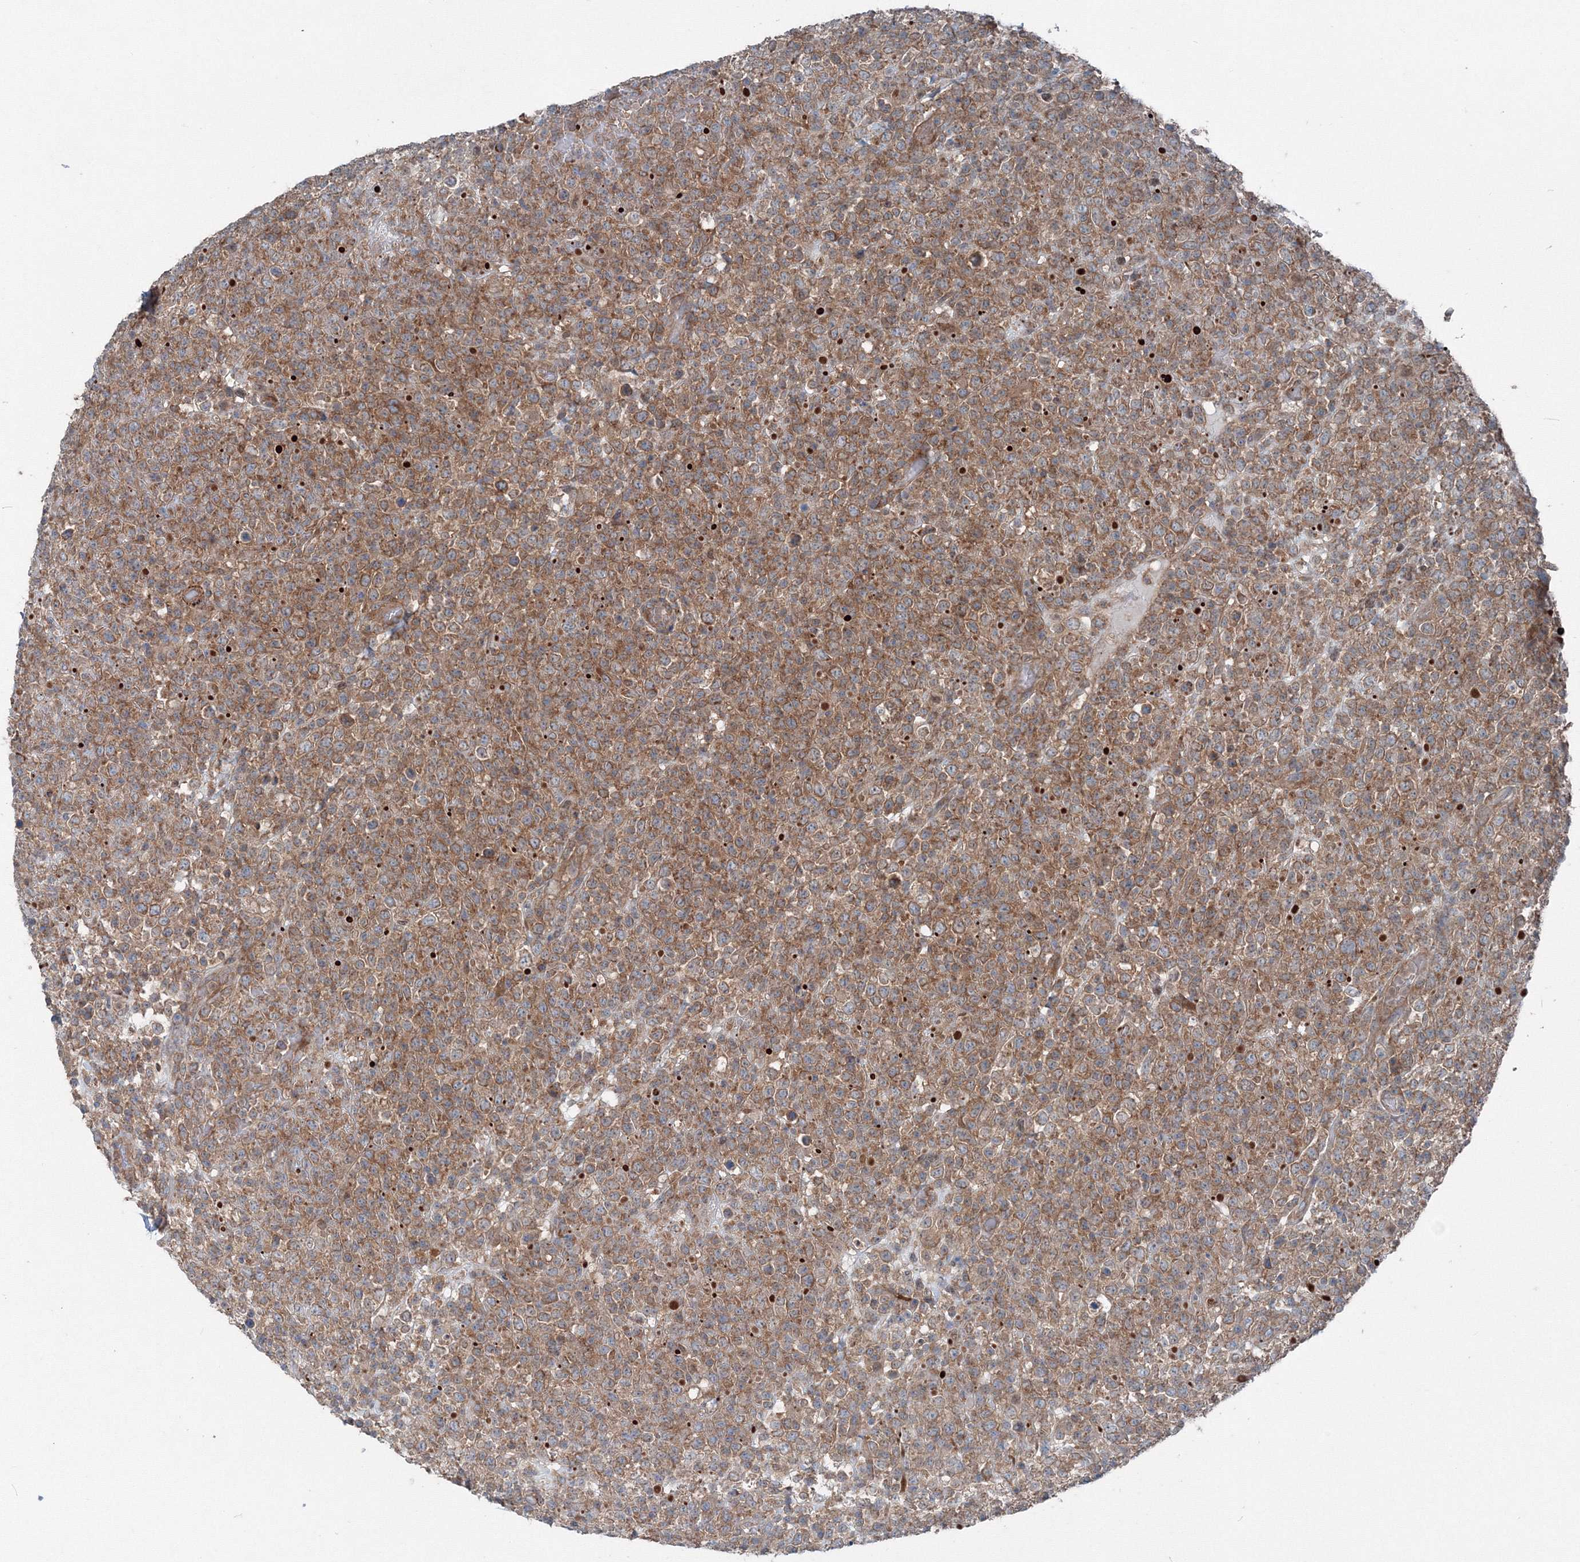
{"staining": {"intensity": "moderate", "quantity": ">75%", "location": "cytoplasmic/membranous"}, "tissue": "lymphoma", "cell_type": "Tumor cells", "image_type": "cancer", "snomed": [{"axis": "morphology", "description": "Malignant lymphoma, non-Hodgkin's type, High grade"}, {"axis": "topography", "description": "Colon"}], "caption": "High-grade malignant lymphoma, non-Hodgkin's type tissue reveals moderate cytoplasmic/membranous staining in approximately >75% of tumor cells, visualized by immunohistochemistry.", "gene": "TPRKB", "patient": {"sex": "female", "age": 53}}